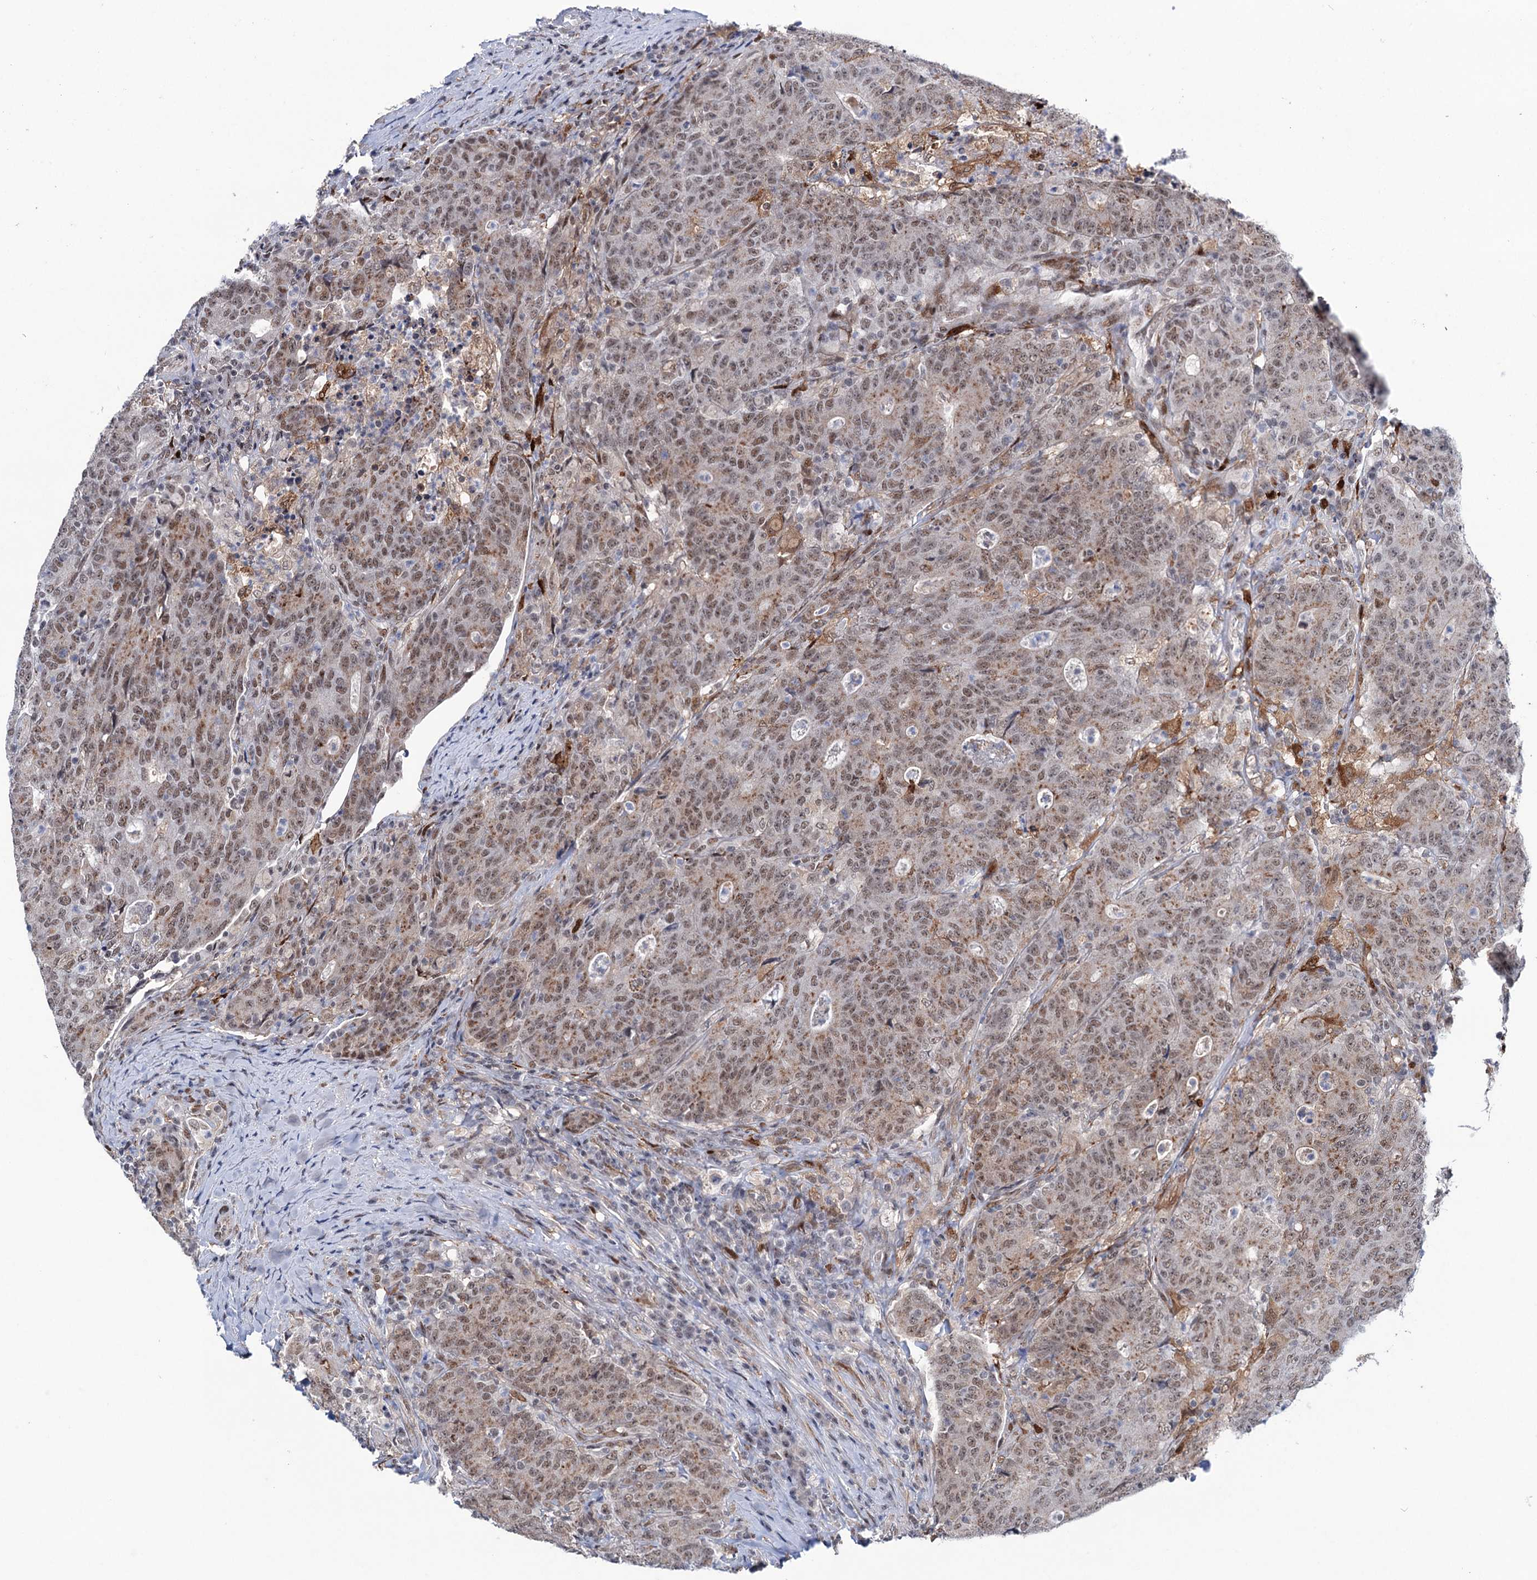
{"staining": {"intensity": "moderate", "quantity": ">75%", "location": "nuclear"}, "tissue": "colorectal cancer", "cell_type": "Tumor cells", "image_type": "cancer", "snomed": [{"axis": "morphology", "description": "Adenocarcinoma, NOS"}, {"axis": "topography", "description": "Colon"}], "caption": "Moderate nuclear protein staining is identified in approximately >75% of tumor cells in colorectal adenocarcinoma. The staining was performed using DAB (3,3'-diaminobenzidine) to visualize the protein expression in brown, while the nuclei were stained in blue with hematoxylin (Magnification: 20x).", "gene": "FAM53A", "patient": {"sex": "female", "age": 75}}